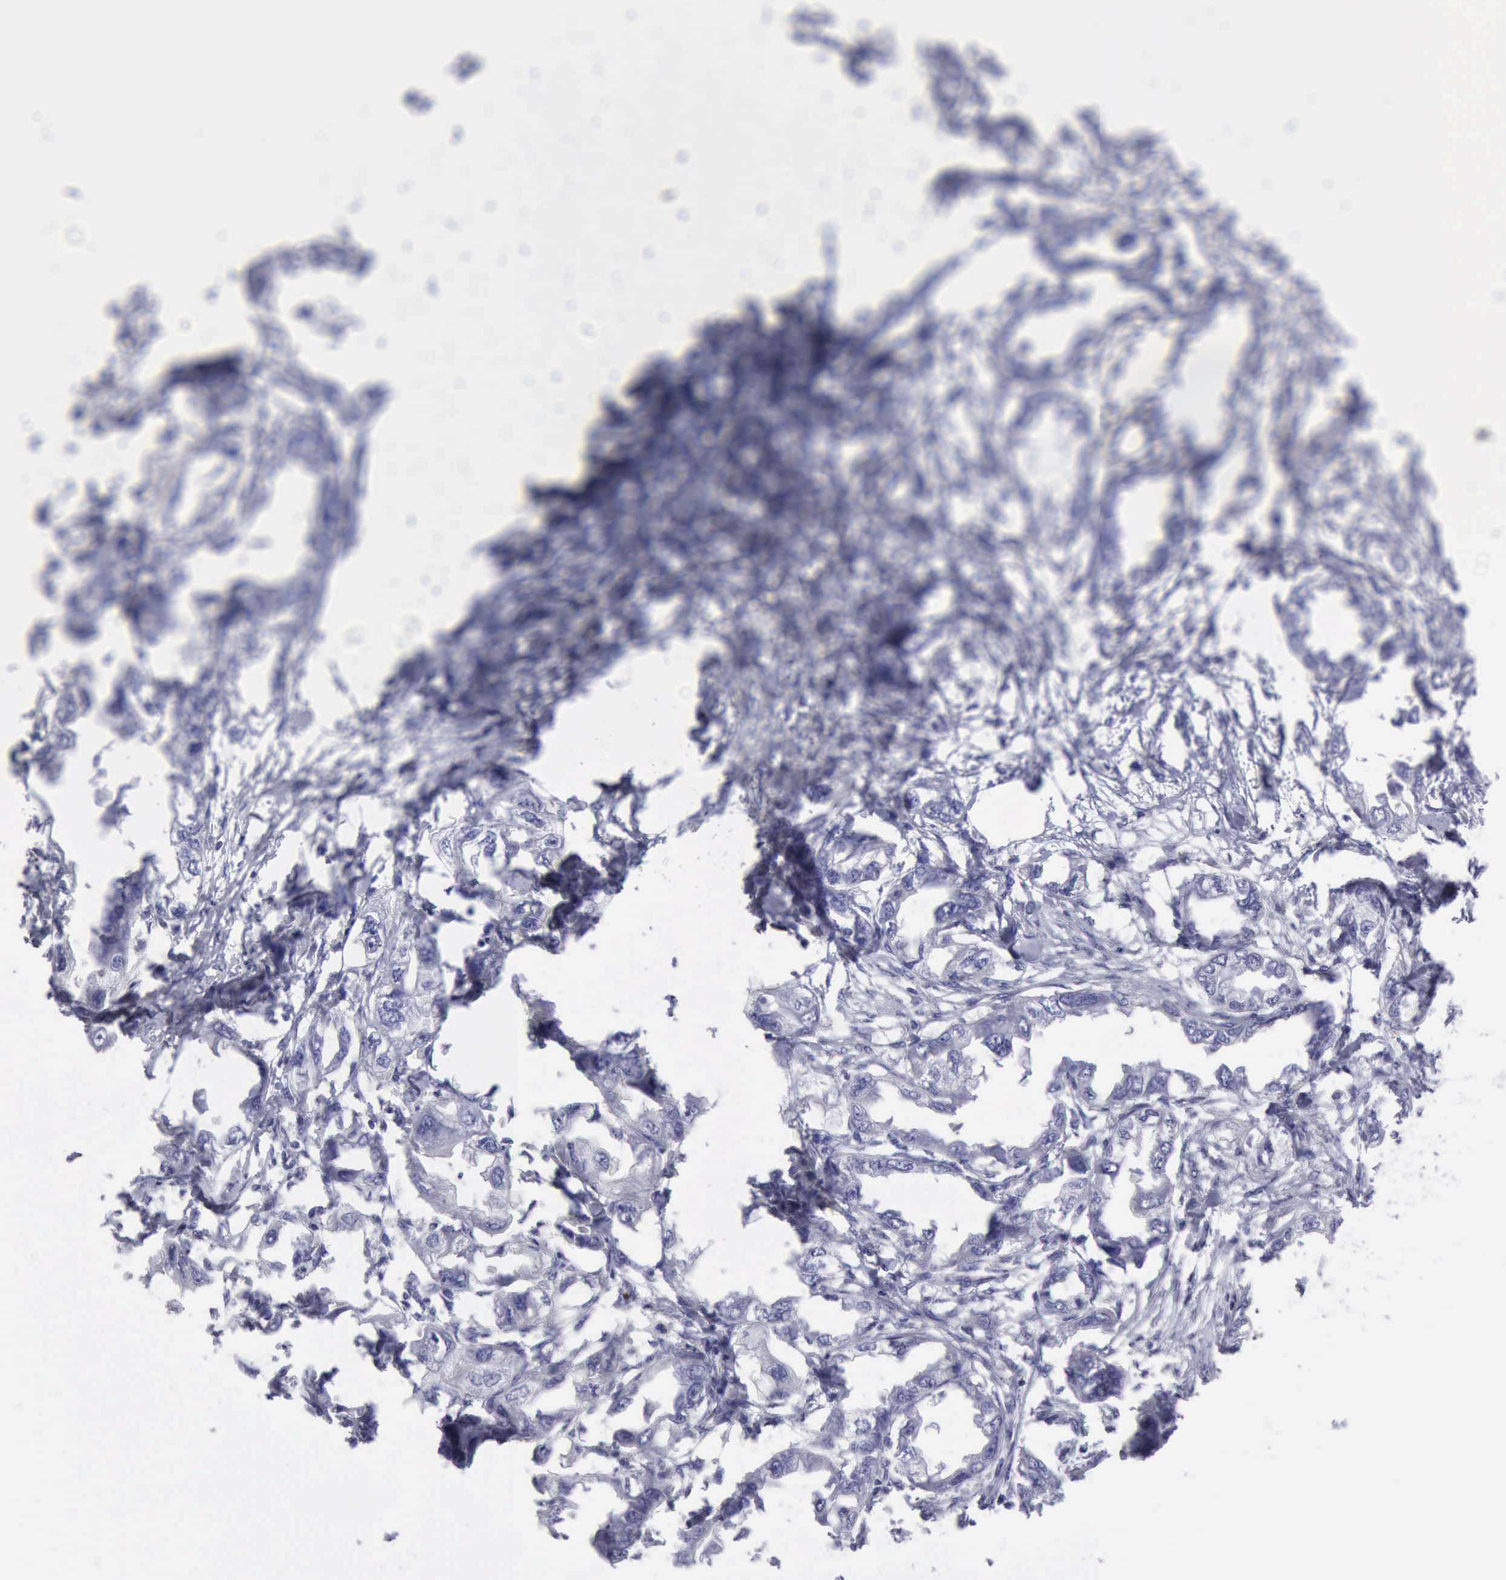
{"staining": {"intensity": "negative", "quantity": "none", "location": "none"}, "tissue": "endometrial cancer", "cell_type": "Tumor cells", "image_type": "cancer", "snomed": [{"axis": "morphology", "description": "Adenocarcinoma, NOS"}, {"axis": "topography", "description": "Endometrium"}], "caption": "Tumor cells show no significant protein positivity in endometrial cancer.", "gene": "NCAM1", "patient": {"sex": "female", "age": 67}}